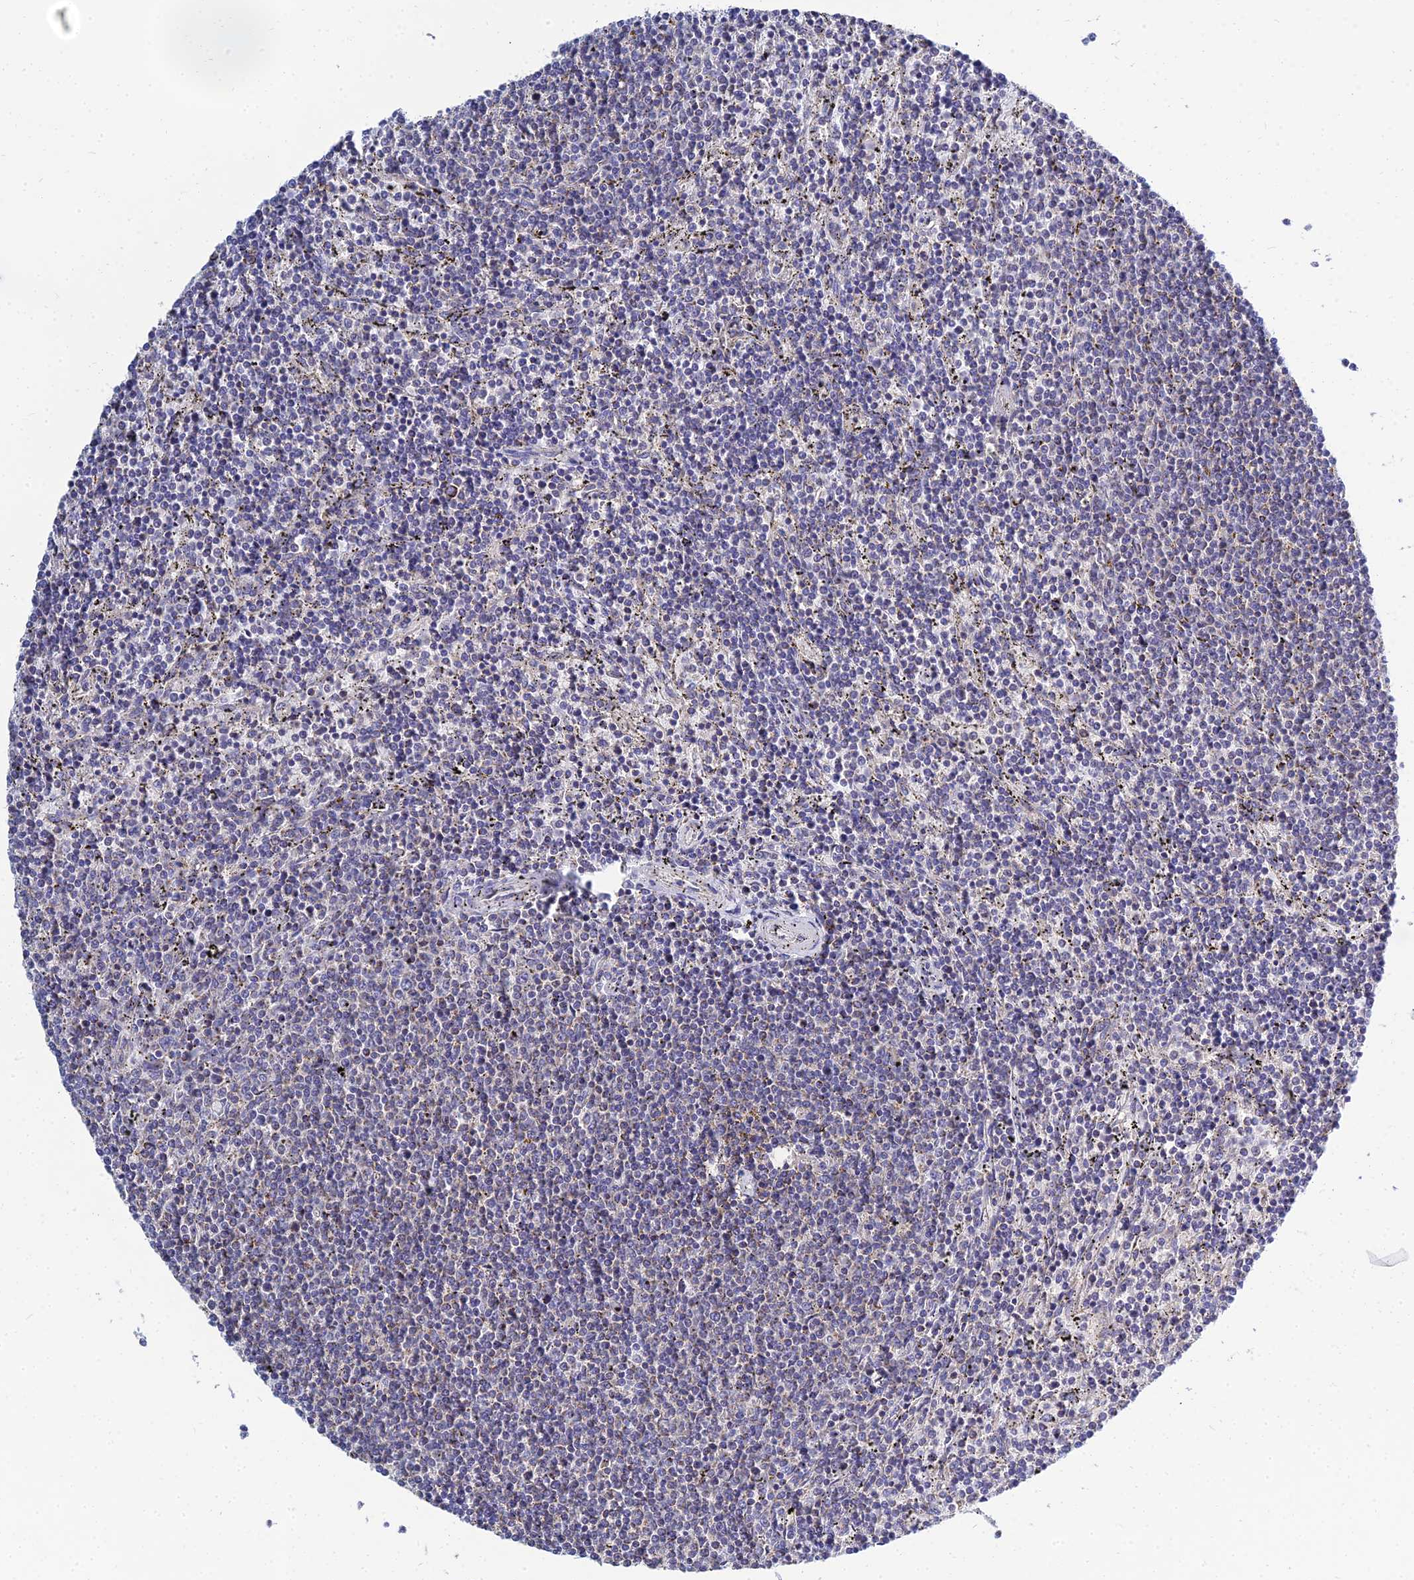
{"staining": {"intensity": "negative", "quantity": "none", "location": "none"}, "tissue": "lymphoma", "cell_type": "Tumor cells", "image_type": "cancer", "snomed": [{"axis": "morphology", "description": "Malignant lymphoma, non-Hodgkin's type, Low grade"}, {"axis": "topography", "description": "Spleen"}], "caption": "Tumor cells show no significant protein expression in malignant lymphoma, non-Hodgkin's type (low-grade).", "gene": "NPY", "patient": {"sex": "female", "age": 50}}